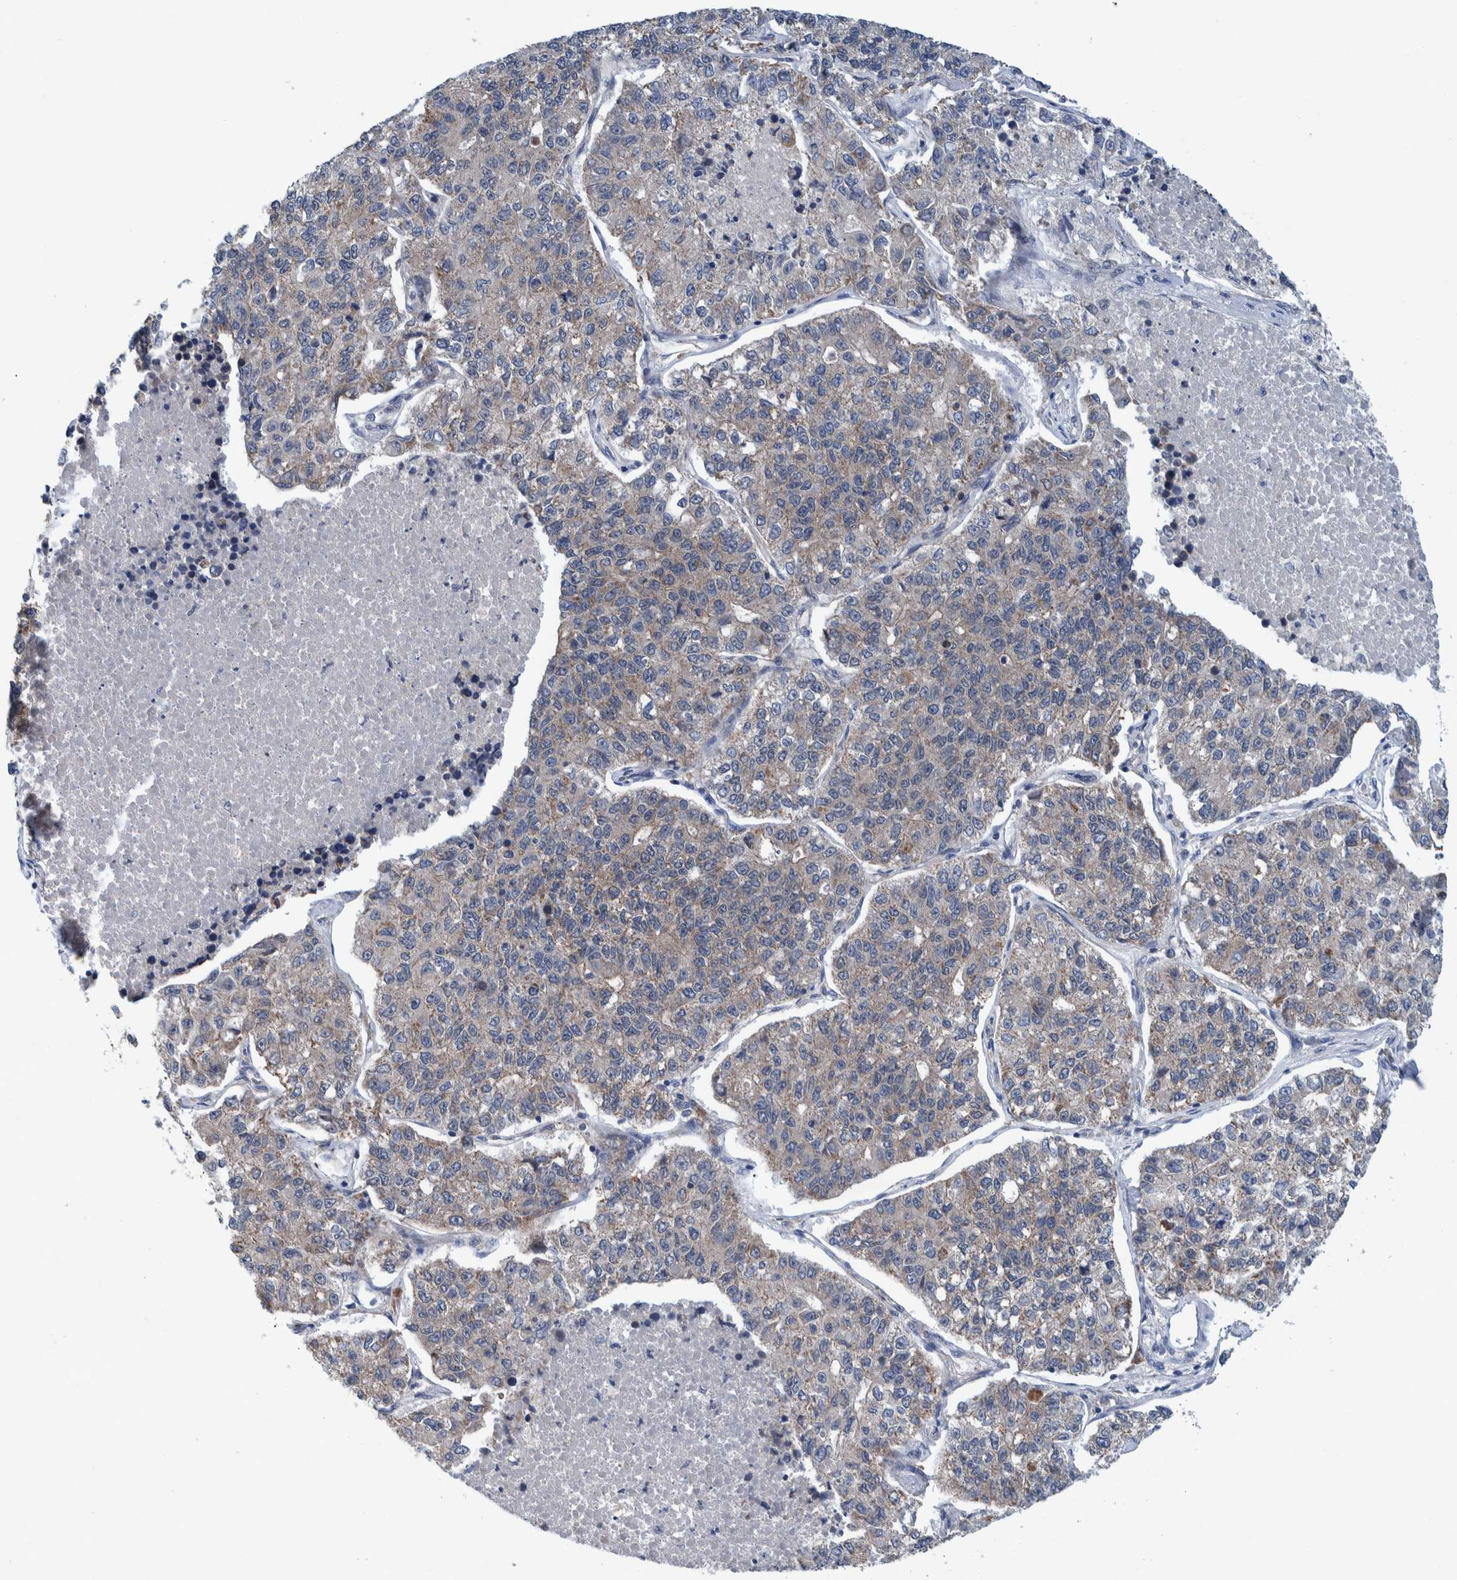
{"staining": {"intensity": "weak", "quantity": "<25%", "location": "cytoplasmic/membranous"}, "tissue": "lung cancer", "cell_type": "Tumor cells", "image_type": "cancer", "snomed": [{"axis": "morphology", "description": "Adenocarcinoma, NOS"}, {"axis": "topography", "description": "Lung"}], "caption": "Lung adenocarcinoma was stained to show a protein in brown. There is no significant staining in tumor cells.", "gene": "MRPS7", "patient": {"sex": "male", "age": 49}}